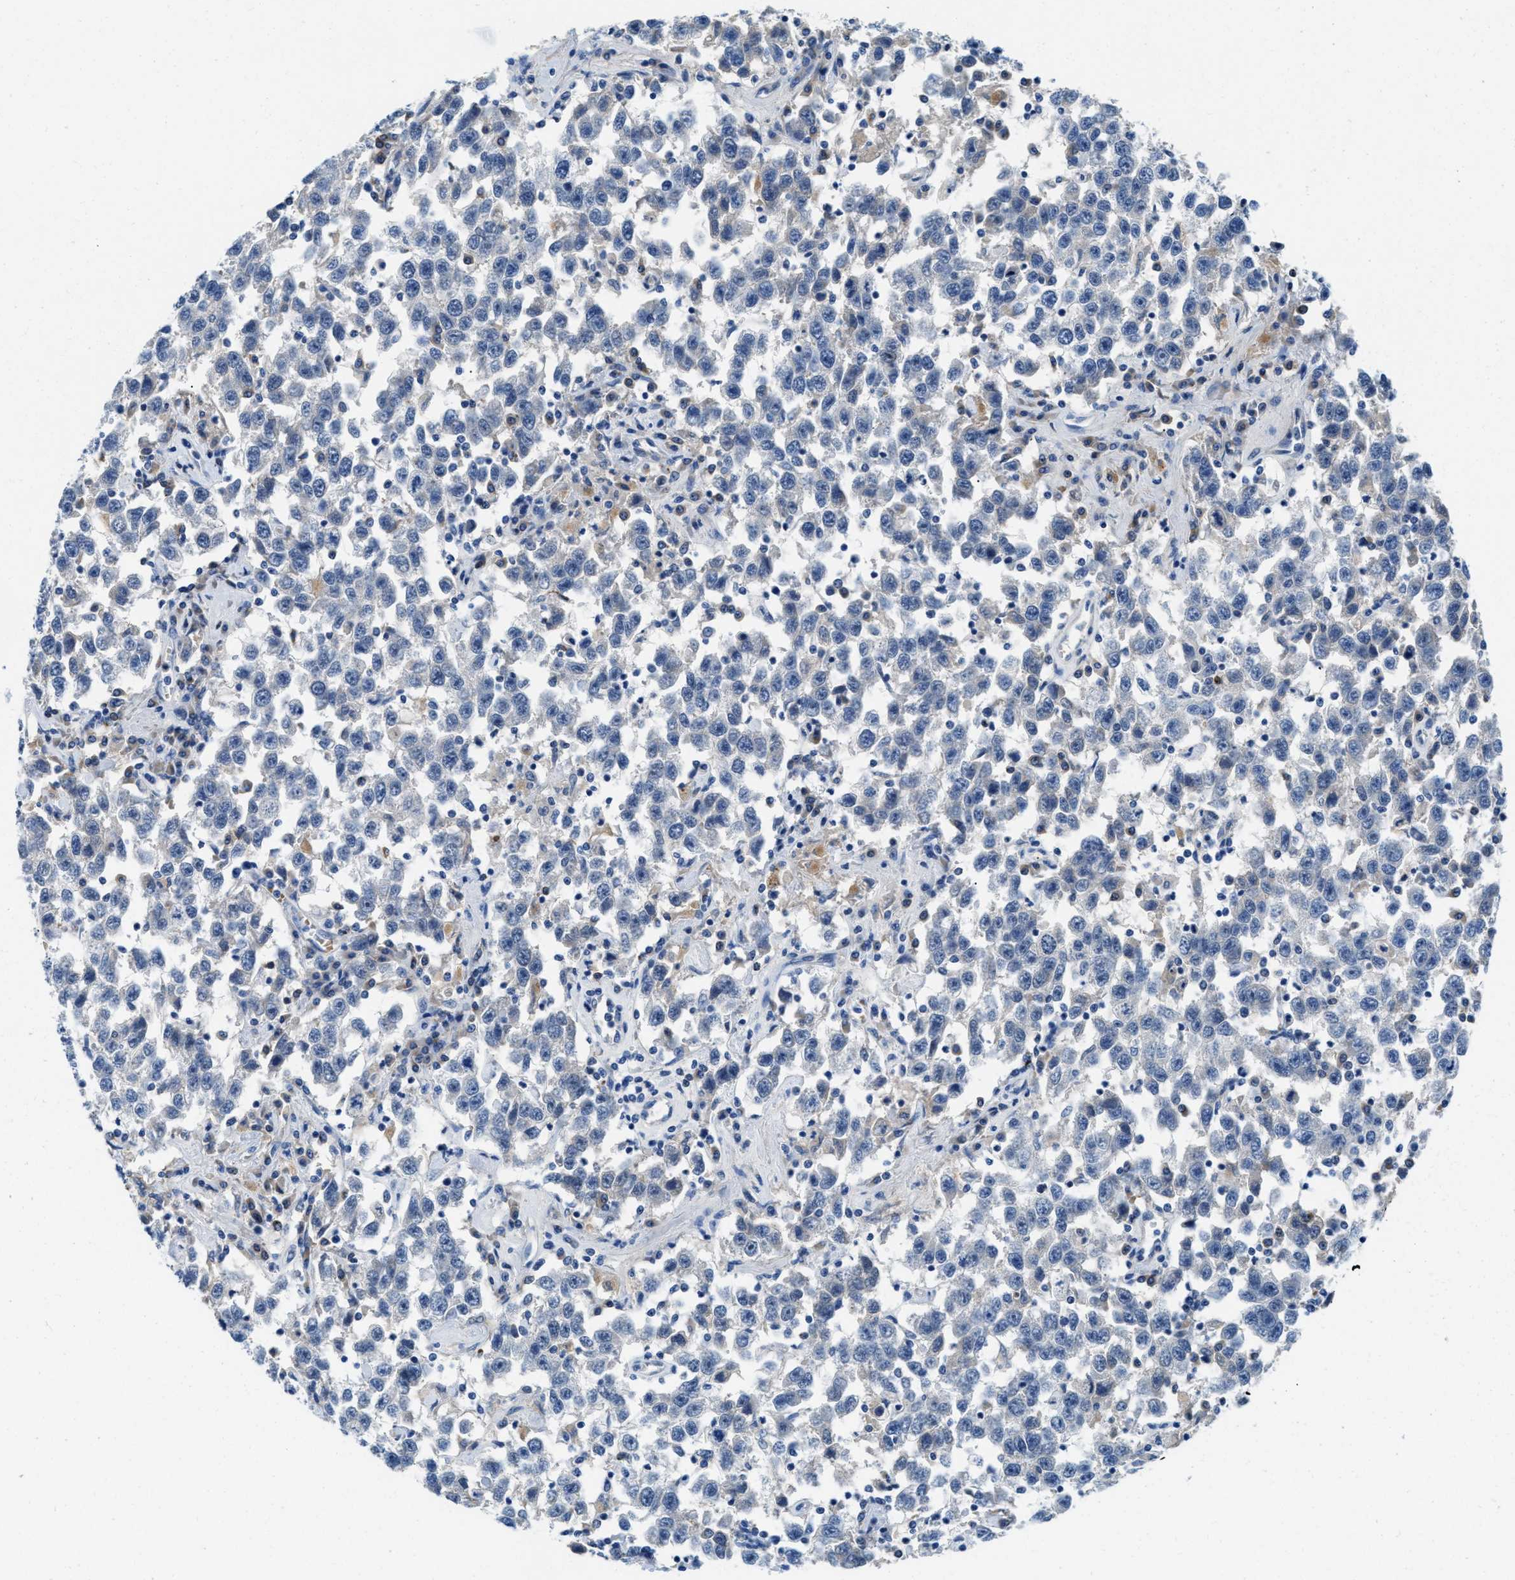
{"staining": {"intensity": "weak", "quantity": "<25%", "location": "cytoplasmic/membranous"}, "tissue": "testis cancer", "cell_type": "Tumor cells", "image_type": "cancer", "snomed": [{"axis": "morphology", "description": "Seminoma, NOS"}, {"axis": "topography", "description": "Testis"}], "caption": "Seminoma (testis) was stained to show a protein in brown. There is no significant expression in tumor cells.", "gene": "TSPAN3", "patient": {"sex": "male", "age": 41}}